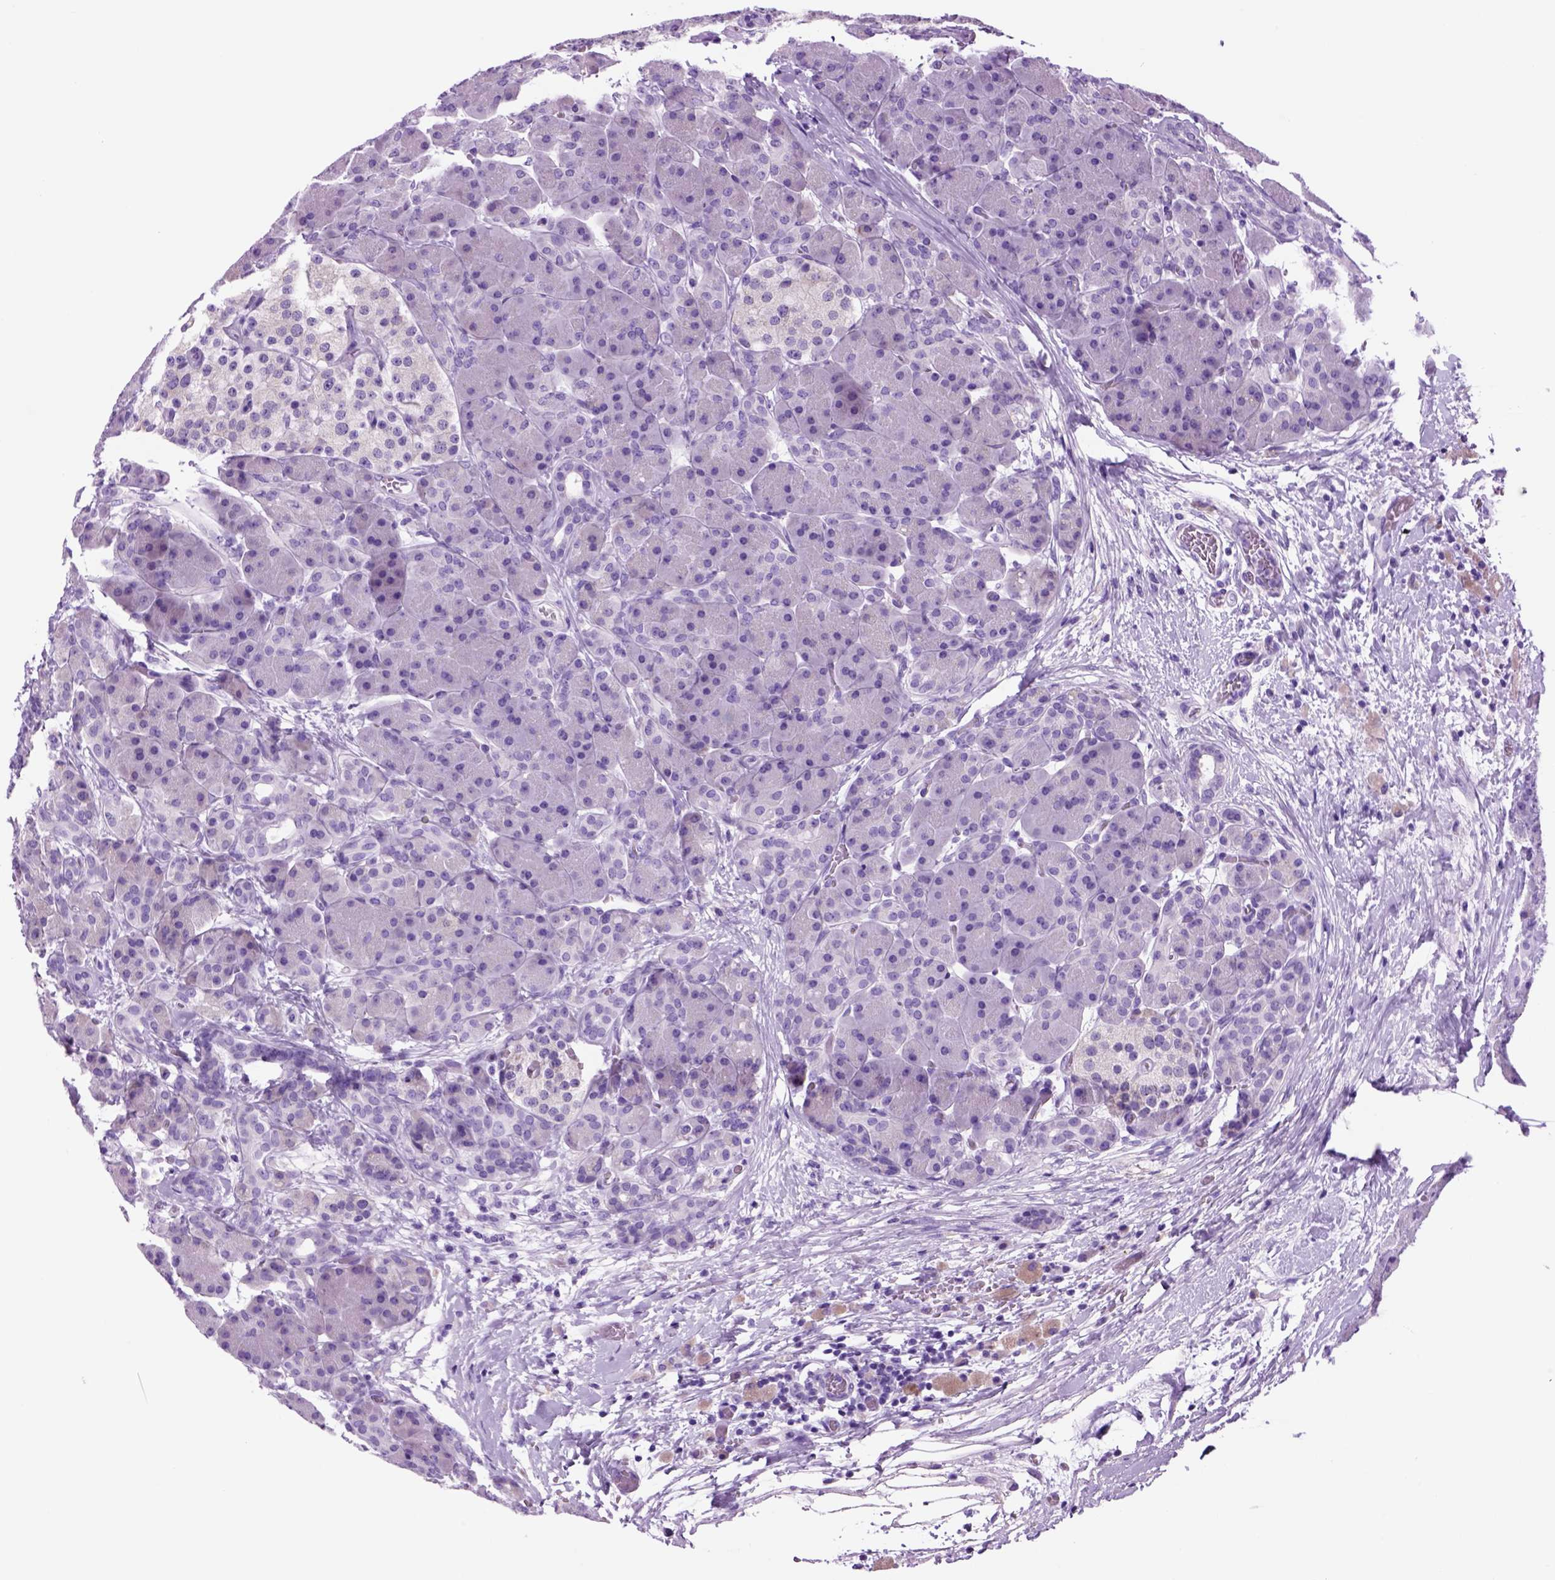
{"staining": {"intensity": "negative", "quantity": "none", "location": "none"}, "tissue": "pancreas", "cell_type": "Exocrine glandular cells", "image_type": "normal", "snomed": [{"axis": "morphology", "description": "Normal tissue, NOS"}, {"axis": "topography", "description": "Pancreas"}], "caption": "Immunohistochemistry (IHC) image of normal pancreas stained for a protein (brown), which demonstrates no staining in exocrine glandular cells.", "gene": "HHIPL2", "patient": {"sex": "male", "age": 55}}